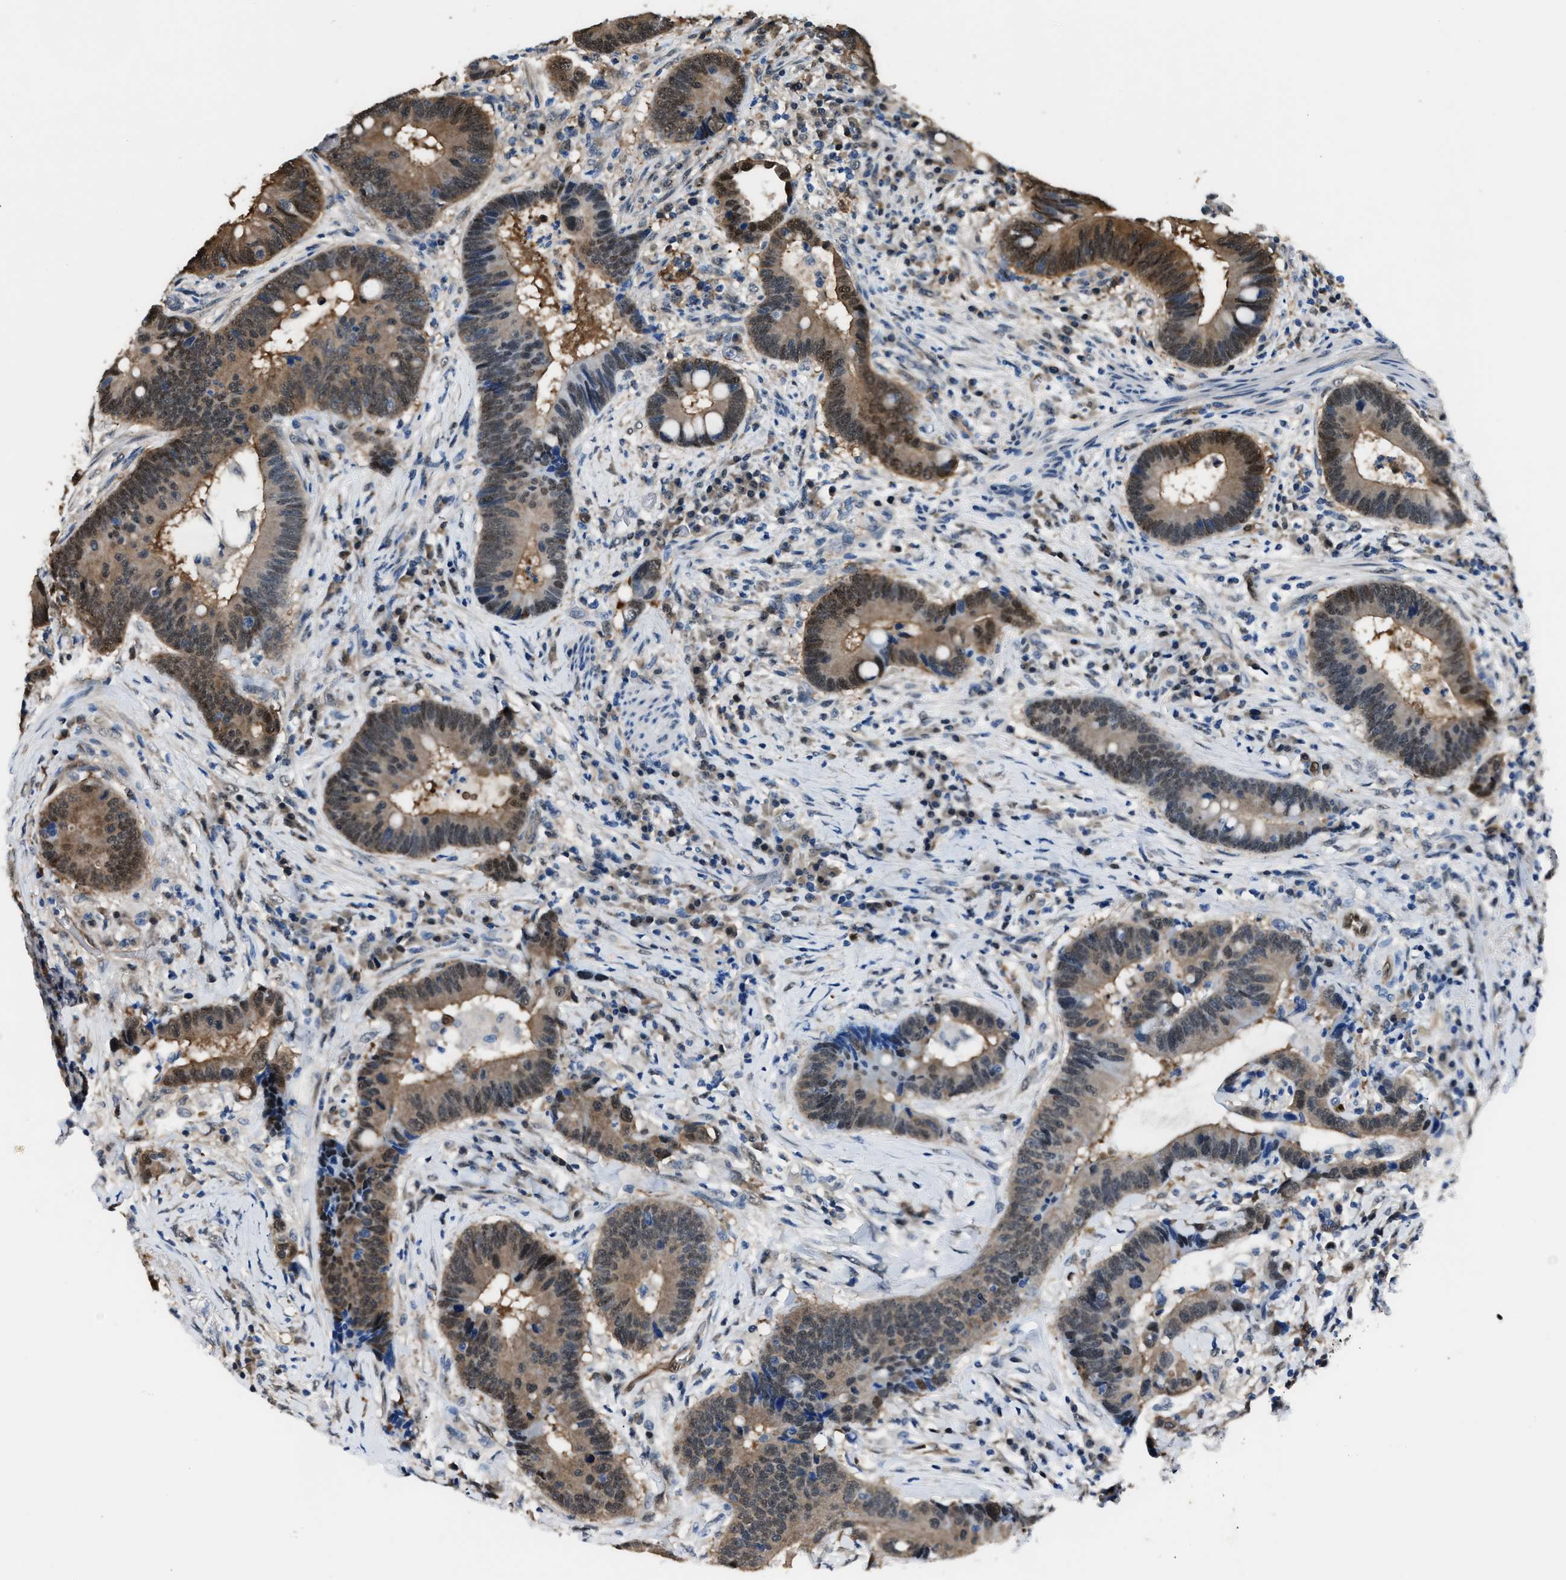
{"staining": {"intensity": "moderate", "quantity": "<25%", "location": "cytoplasmic/membranous,nuclear"}, "tissue": "colorectal cancer", "cell_type": "Tumor cells", "image_type": "cancer", "snomed": [{"axis": "morphology", "description": "Adenocarcinoma, NOS"}, {"axis": "topography", "description": "Rectum"}, {"axis": "topography", "description": "Anal"}], "caption": "Protein expression analysis of human colorectal cancer (adenocarcinoma) reveals moderate cytoplasmic/membranous and nuclear staining in approximately <25% of tumor cells.", "gene": "PPA1", "patient": {"sex": "female", "age": 89}}